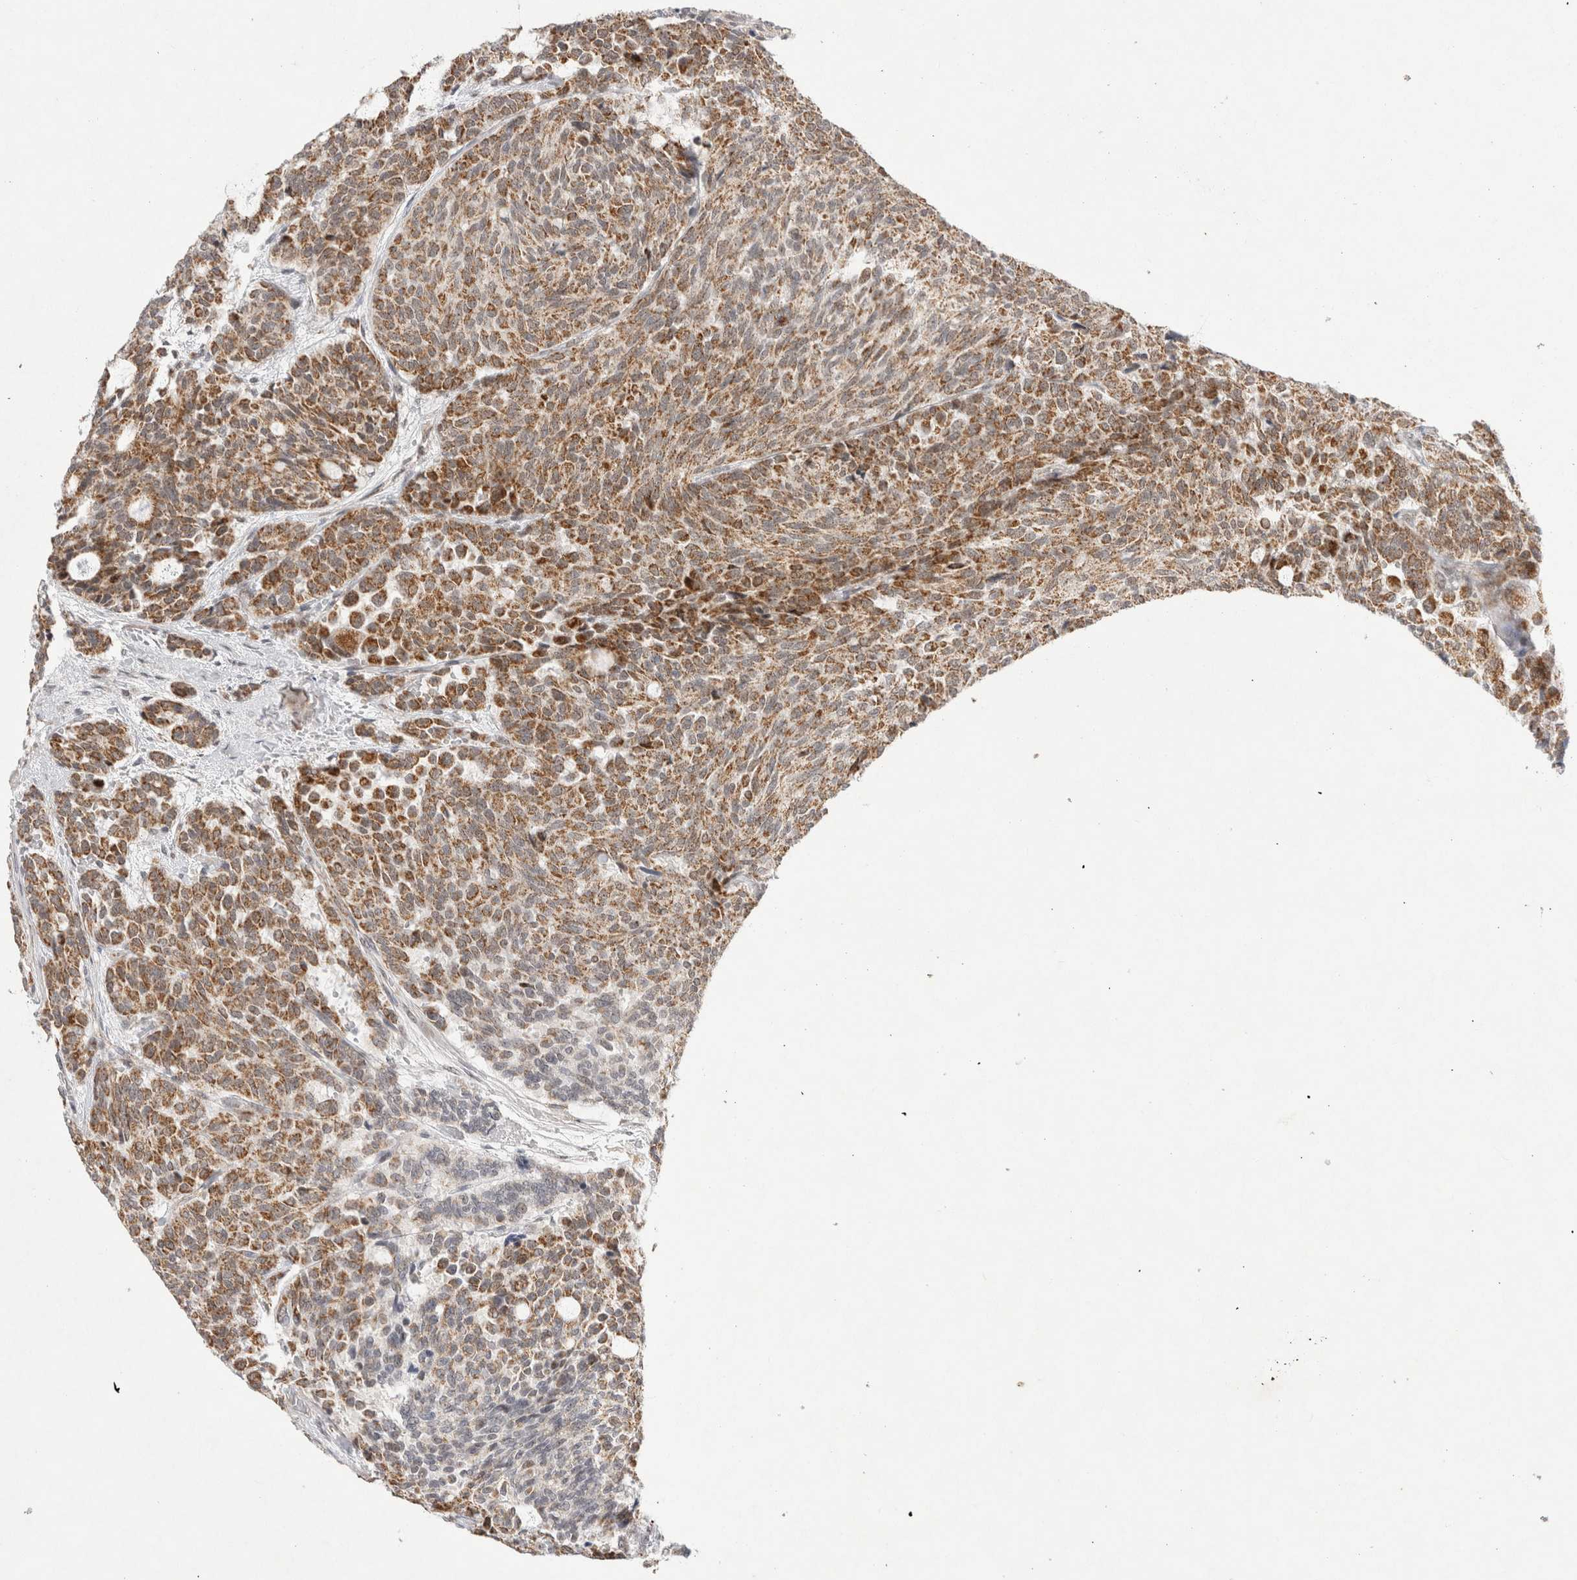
{"staining": {"intensity": "moderate", "quantity": ">75%", "location": "cytoplasmic/membranous"}, "tissue": "carcinoid", "cell_type": "Tumor cells", "image_type": "cancer", "snomed": [{"axis": "morphology", "description": "Carcinoid, malignant, NOS"}, {"axis": "topography", "description": "Pancreas"}], "caption": "Immunohistochemistry (IHC) (DAB (3,3'-diaminobenzidine)) staining of carcinoid displays moderate cytoplasmic/membranous protein positivity in about >75% of tumor cells.", "gene": "MRPL37", "patient": {"sex": "female", "age": 54}}